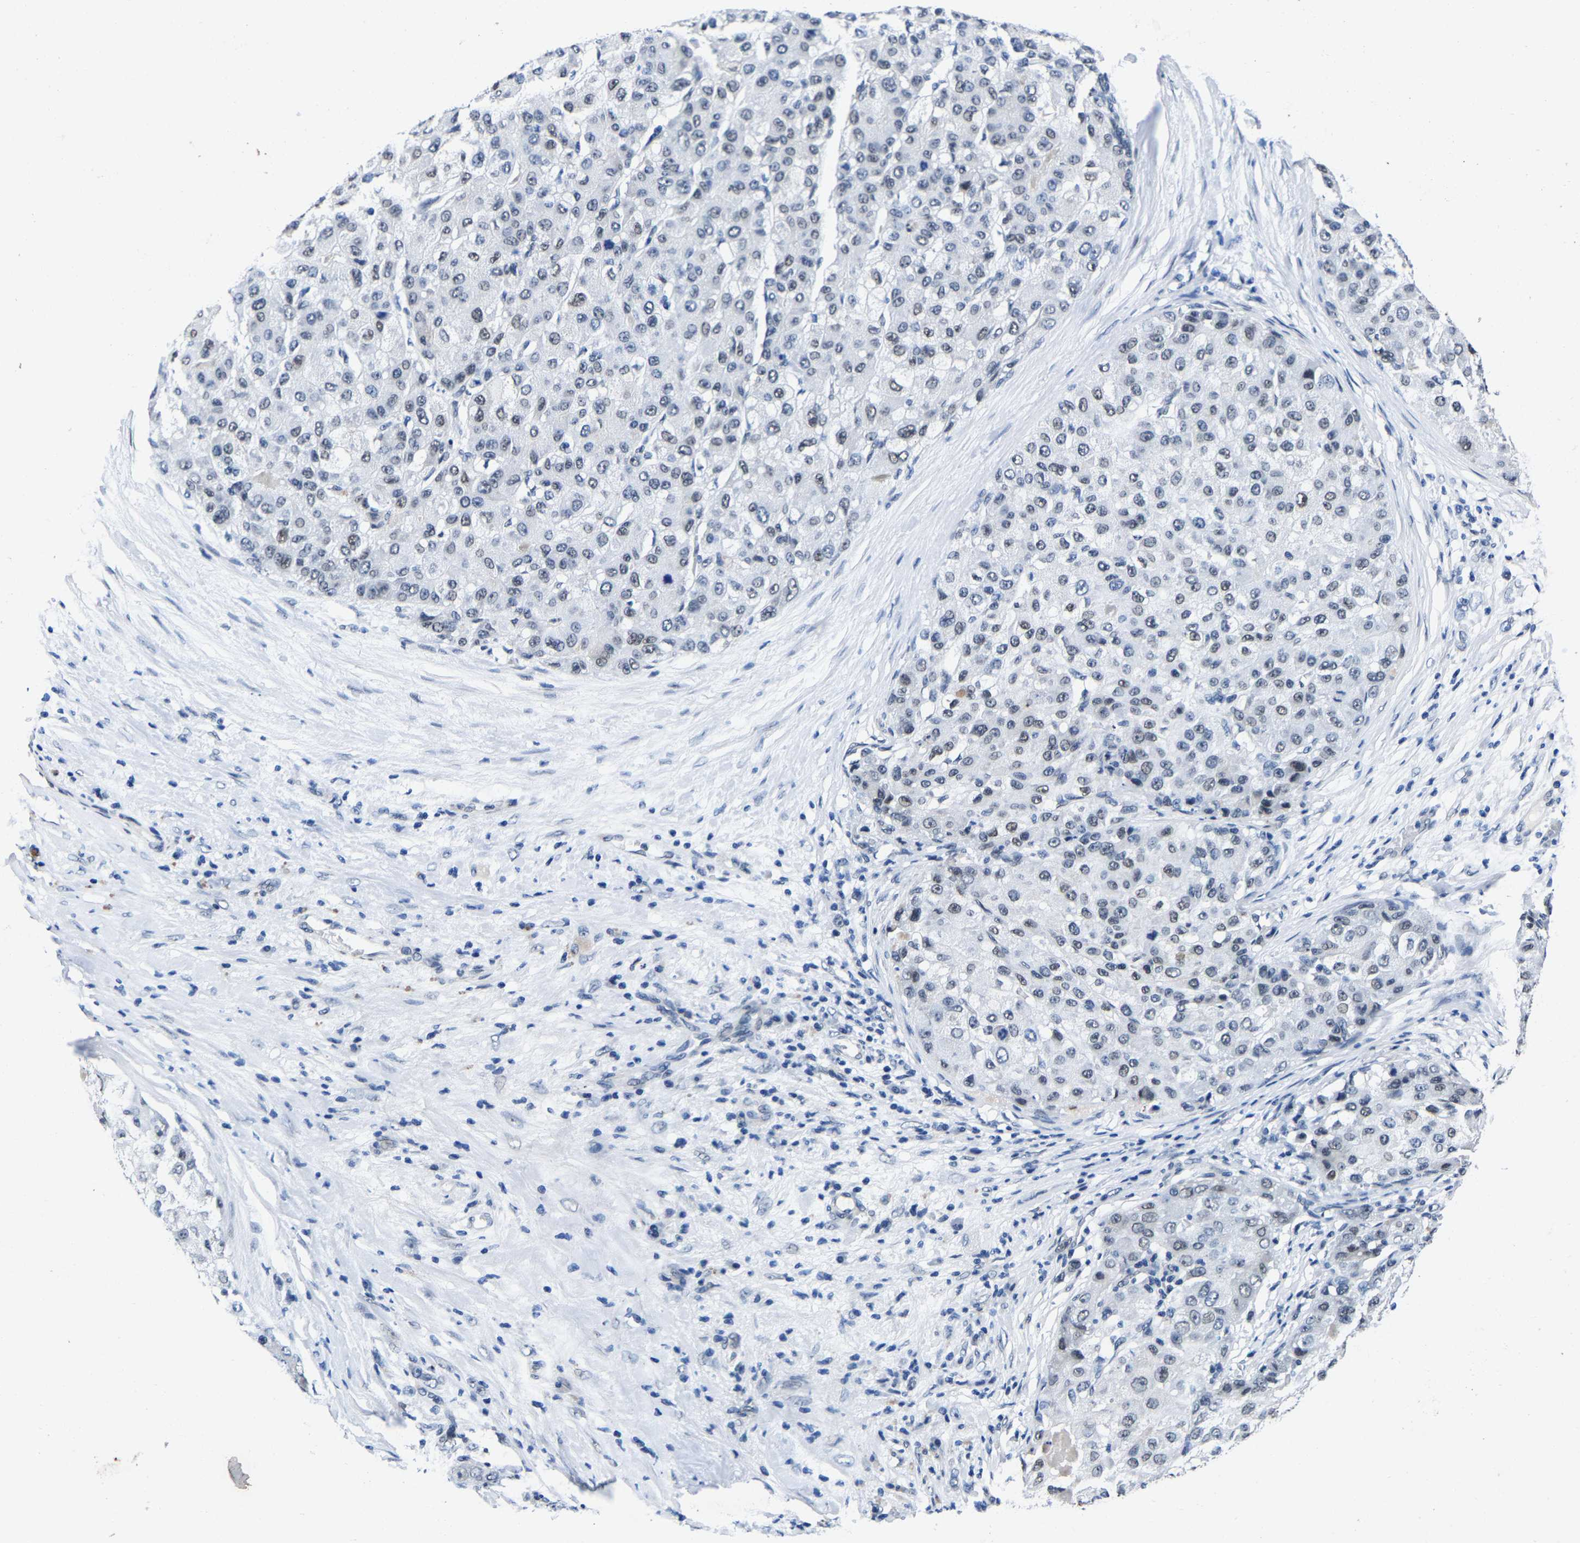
{"staining": {"intensity": "weak", "quantity": "25%-75%", "location": "nuclear"}, "tissue": "liver cancer", "cell_type": "Tumor cells", "image_type": "cancer", "snomed": [{"axis": "morphology", "description": "Carcinoma, Hepatocellular, NOS"}, {"axis": "topography", "description": "Liver"}], "caption": "Immunohistochemical staining of hepatocellular carcinoma (liver) exhibits low levels of weak nuclear staining in about 25%-75% of tumor cells. The protein is shown in brown color, while the nuclei are stained blue.", "gene": "UBN2", "patient": {"sex": "male", "age": 80}}